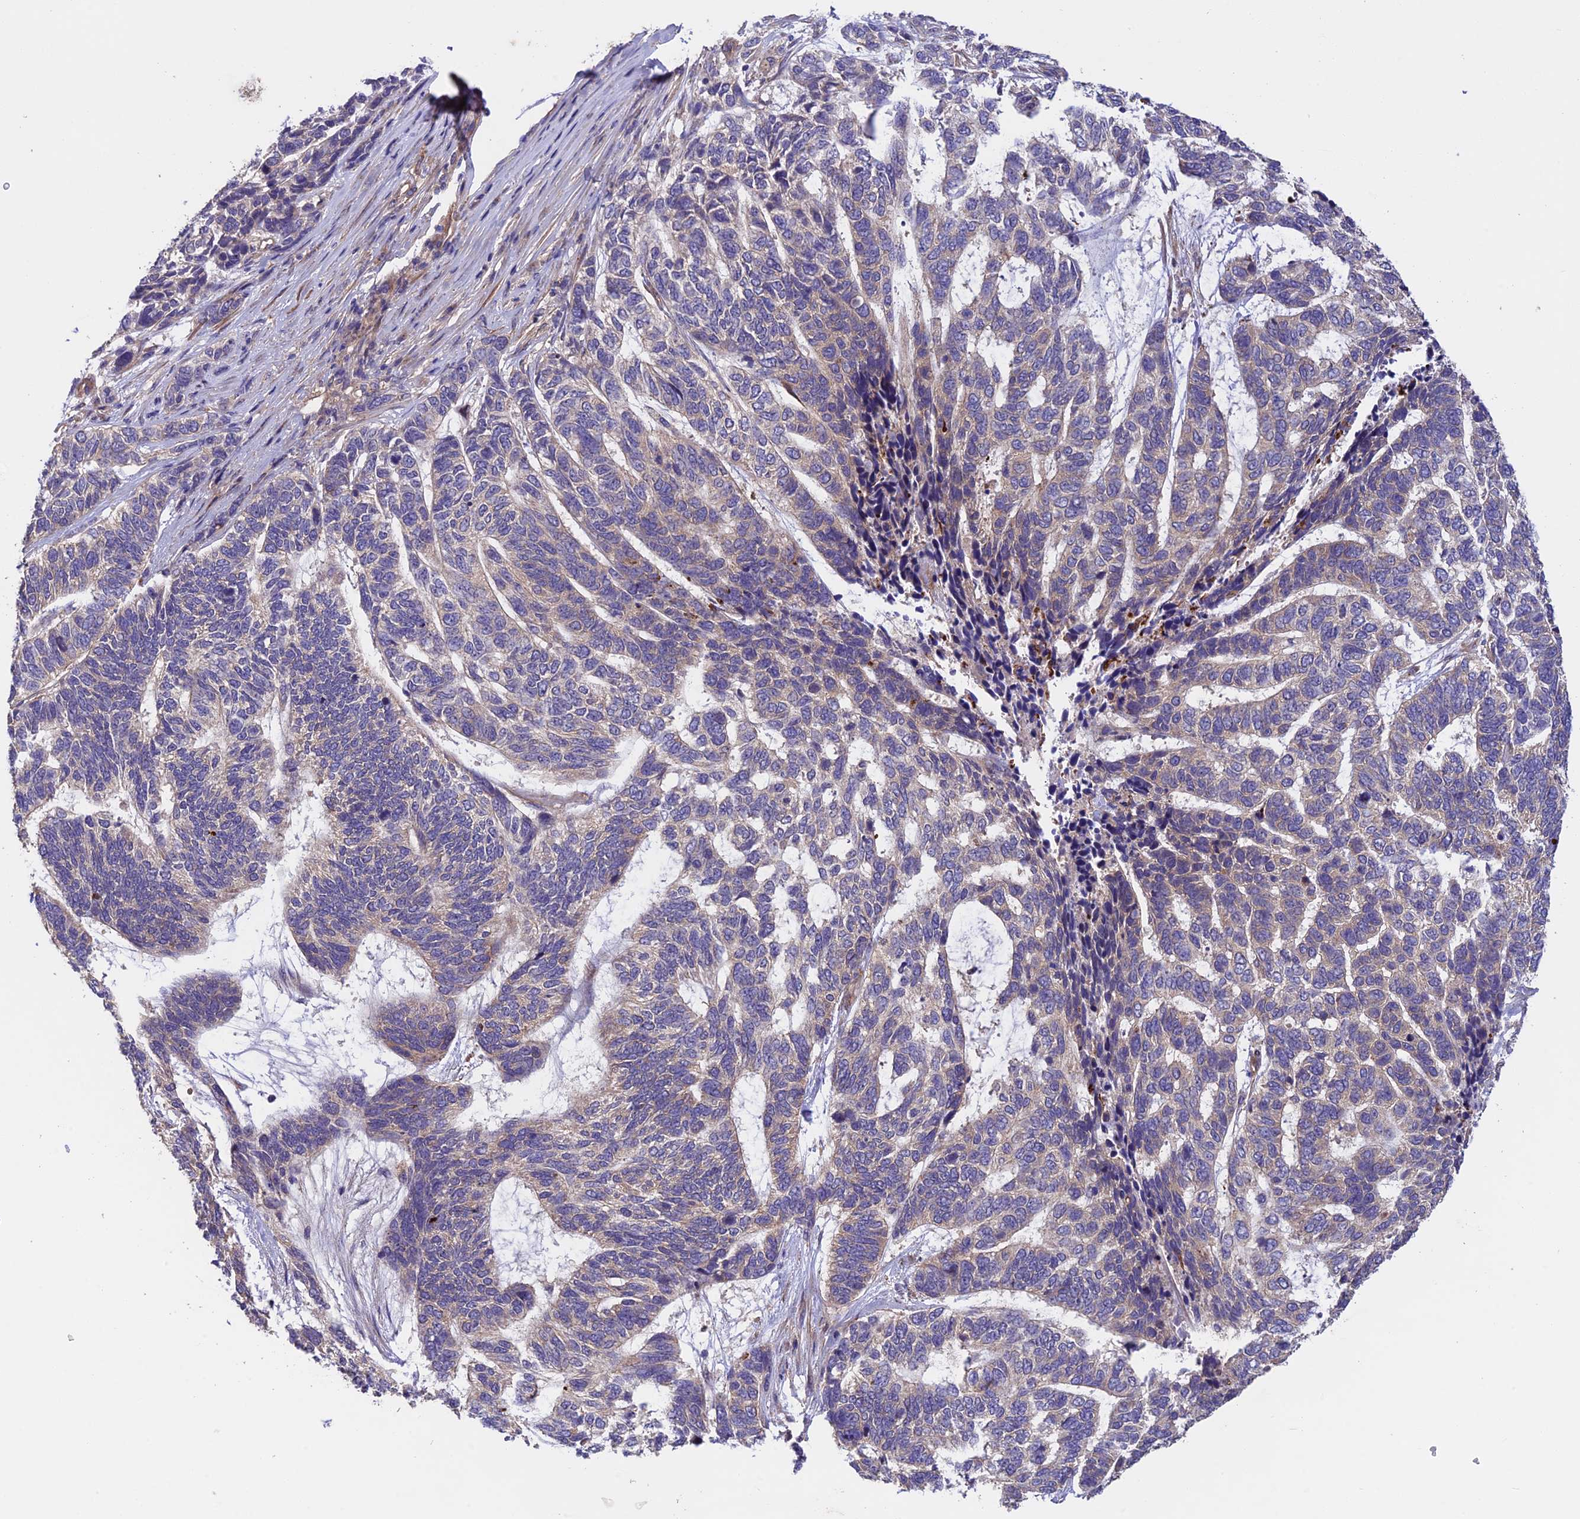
{"staining": {"intensity": "weak", "quantity": "<25%", "location": "cytoplasmic/membranous"}, "tissue": "skin cancer", "cell_type": "Tumor cells", "image_type": "cancer", "snomed": [{"axis": "morphology", "description": "Basal cell carcinoma"}, {"axis": "topography", "description": "Skin"}], "caption": "Image shows no significant protein staining in tumor cells of skin basal cell carcinoma.", "gene": "ADAMTS15", "patient": {"sex": "female", "age": 65}}